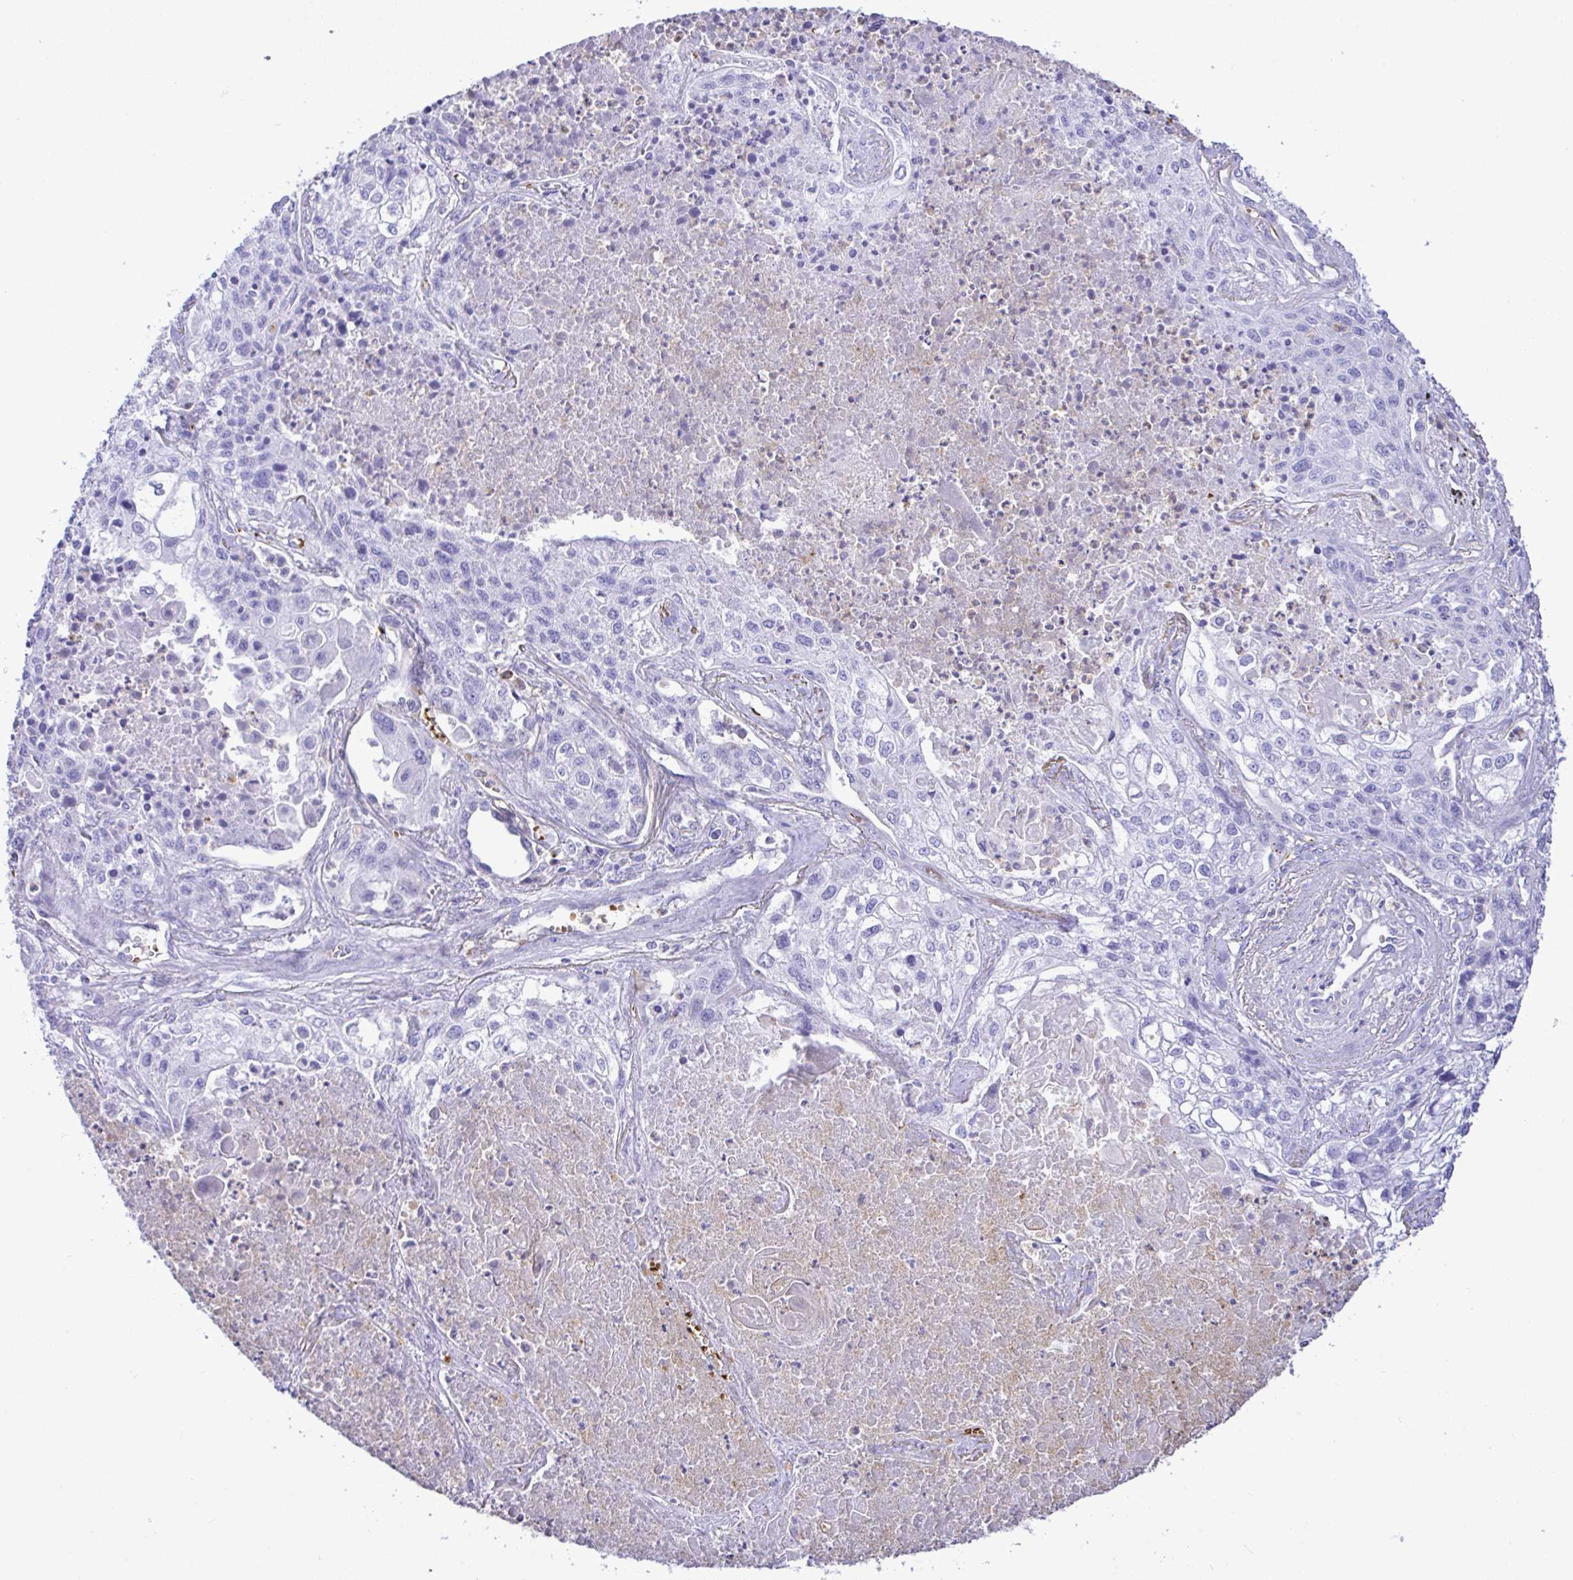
{"staining": {"intensity": "negative", "quantity": "none", "location": "none"}, "tissue": "lung cancer", "cell_type": "Tumor cells", "image_type": "cancer", "snomed": [{"axis": "morphology", "description": "Squamous cell carcinoma, NOS"}, {"axis": "topography", "description": "Lung"}], "caption": "DAB (3,3'-diaminobenzidine) immunohistochemical staining of human lung squamous cell carcinoma demonstrates no significant positivity in tumor cells.", "gene": "ZNF221", "patient": {"sex": "male", "age": 74}}